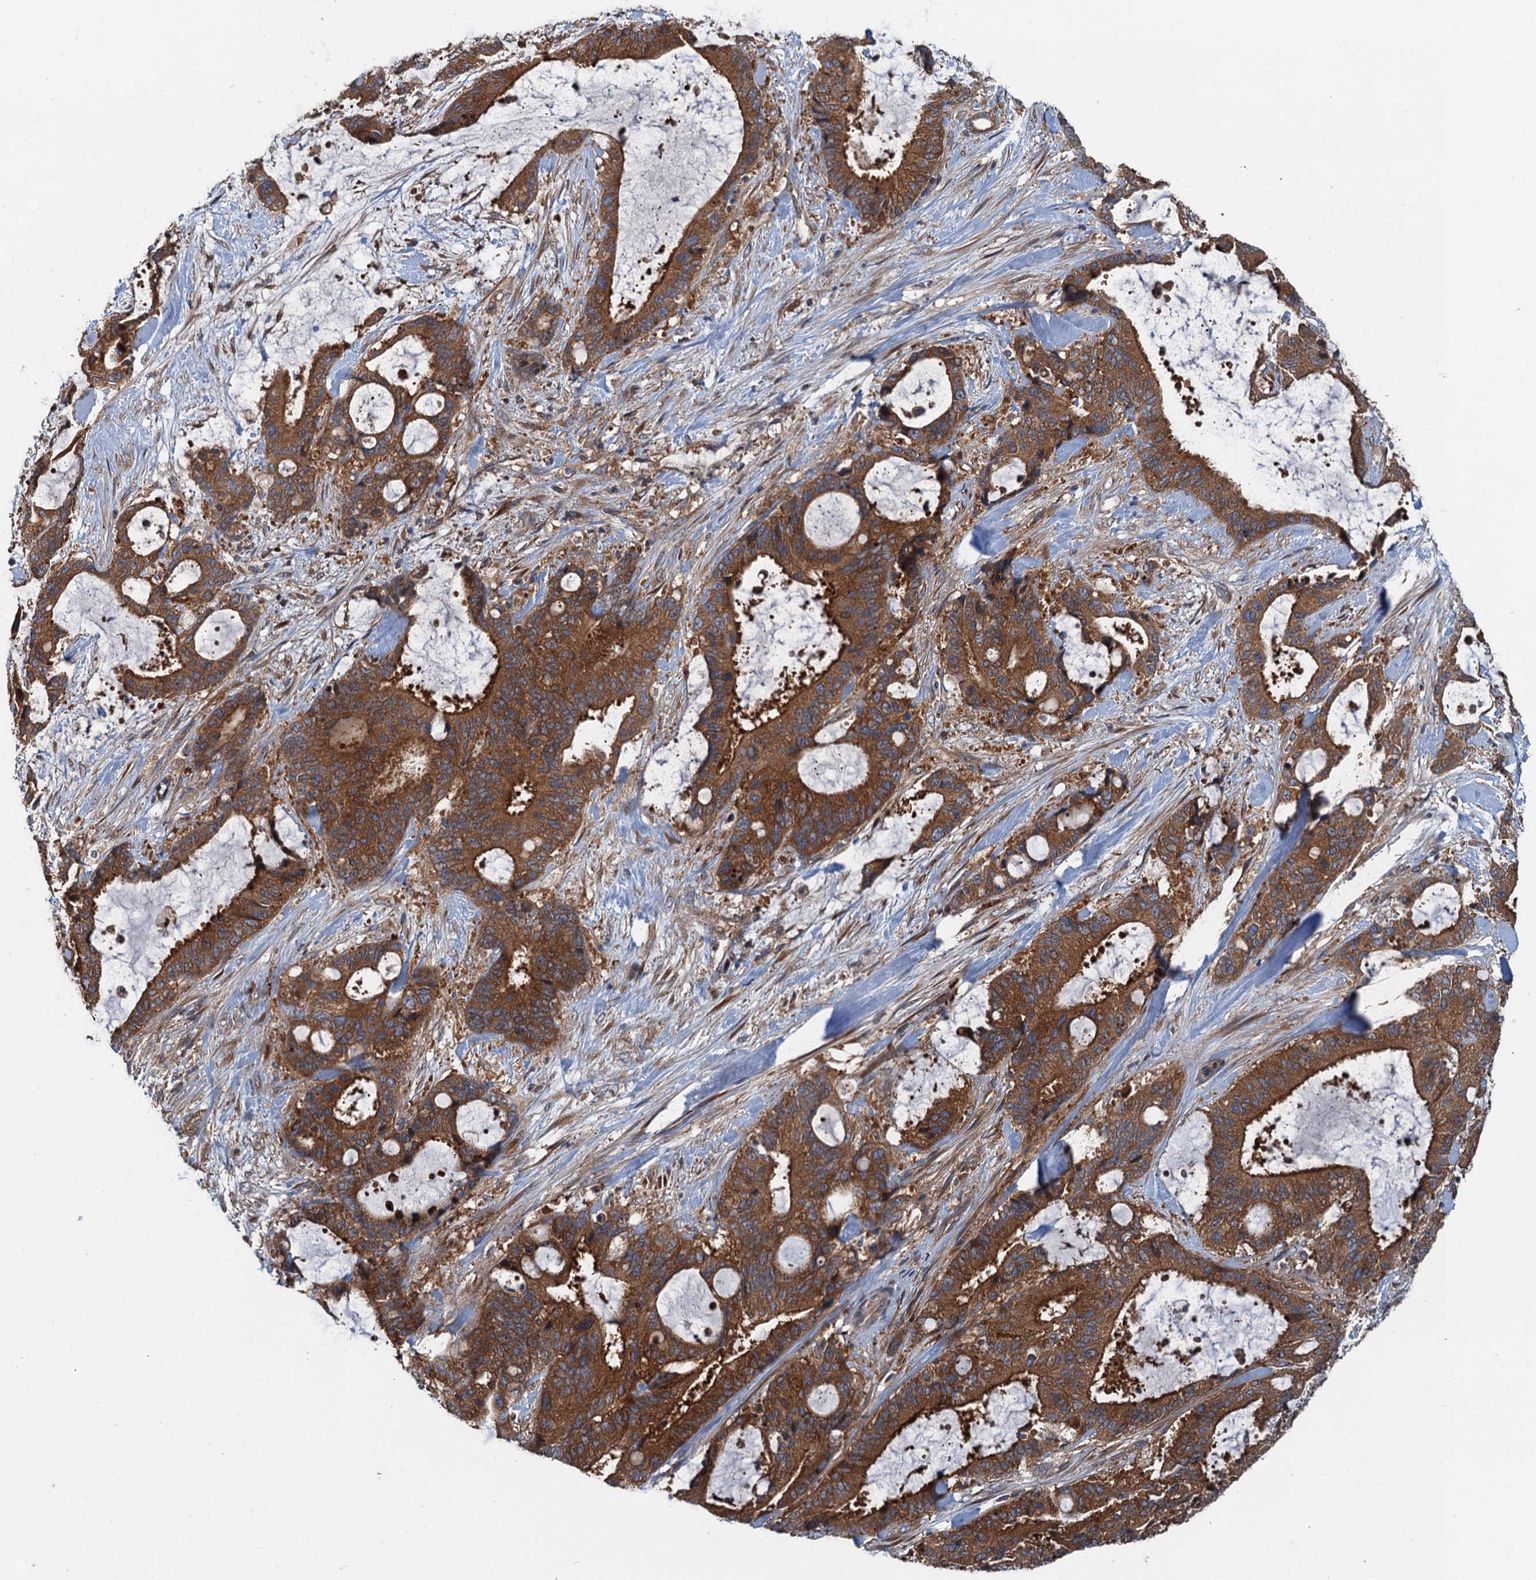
{"staining": {"intensity": "strong", "quantity": ">75%", "location": "cytoplasmic/membranous"}, "tissue": "liver cancer", "cell_type": "Tumor cells", "image_type": "cancer", "snomed": [{"axis": "morphology", "description": "Normal tissue, NOS"}, {"axis": "morphology", "description": "Cholangiocarcinoma"}, {"axis": "topography", "description": "Liver"}, {"axis": "topography", "description": "Peripheral nerve tissue"}], "caption": "Liver cancer stained with DAB (3,3'-diaminobenzidine) immunohistochemistry (IHC) reveals high levels of strong cytoplasmic/membranous staining in about >75% of tumor cells.", "gene": "COG3", "patient": {"sex": "female", "age": 73}}